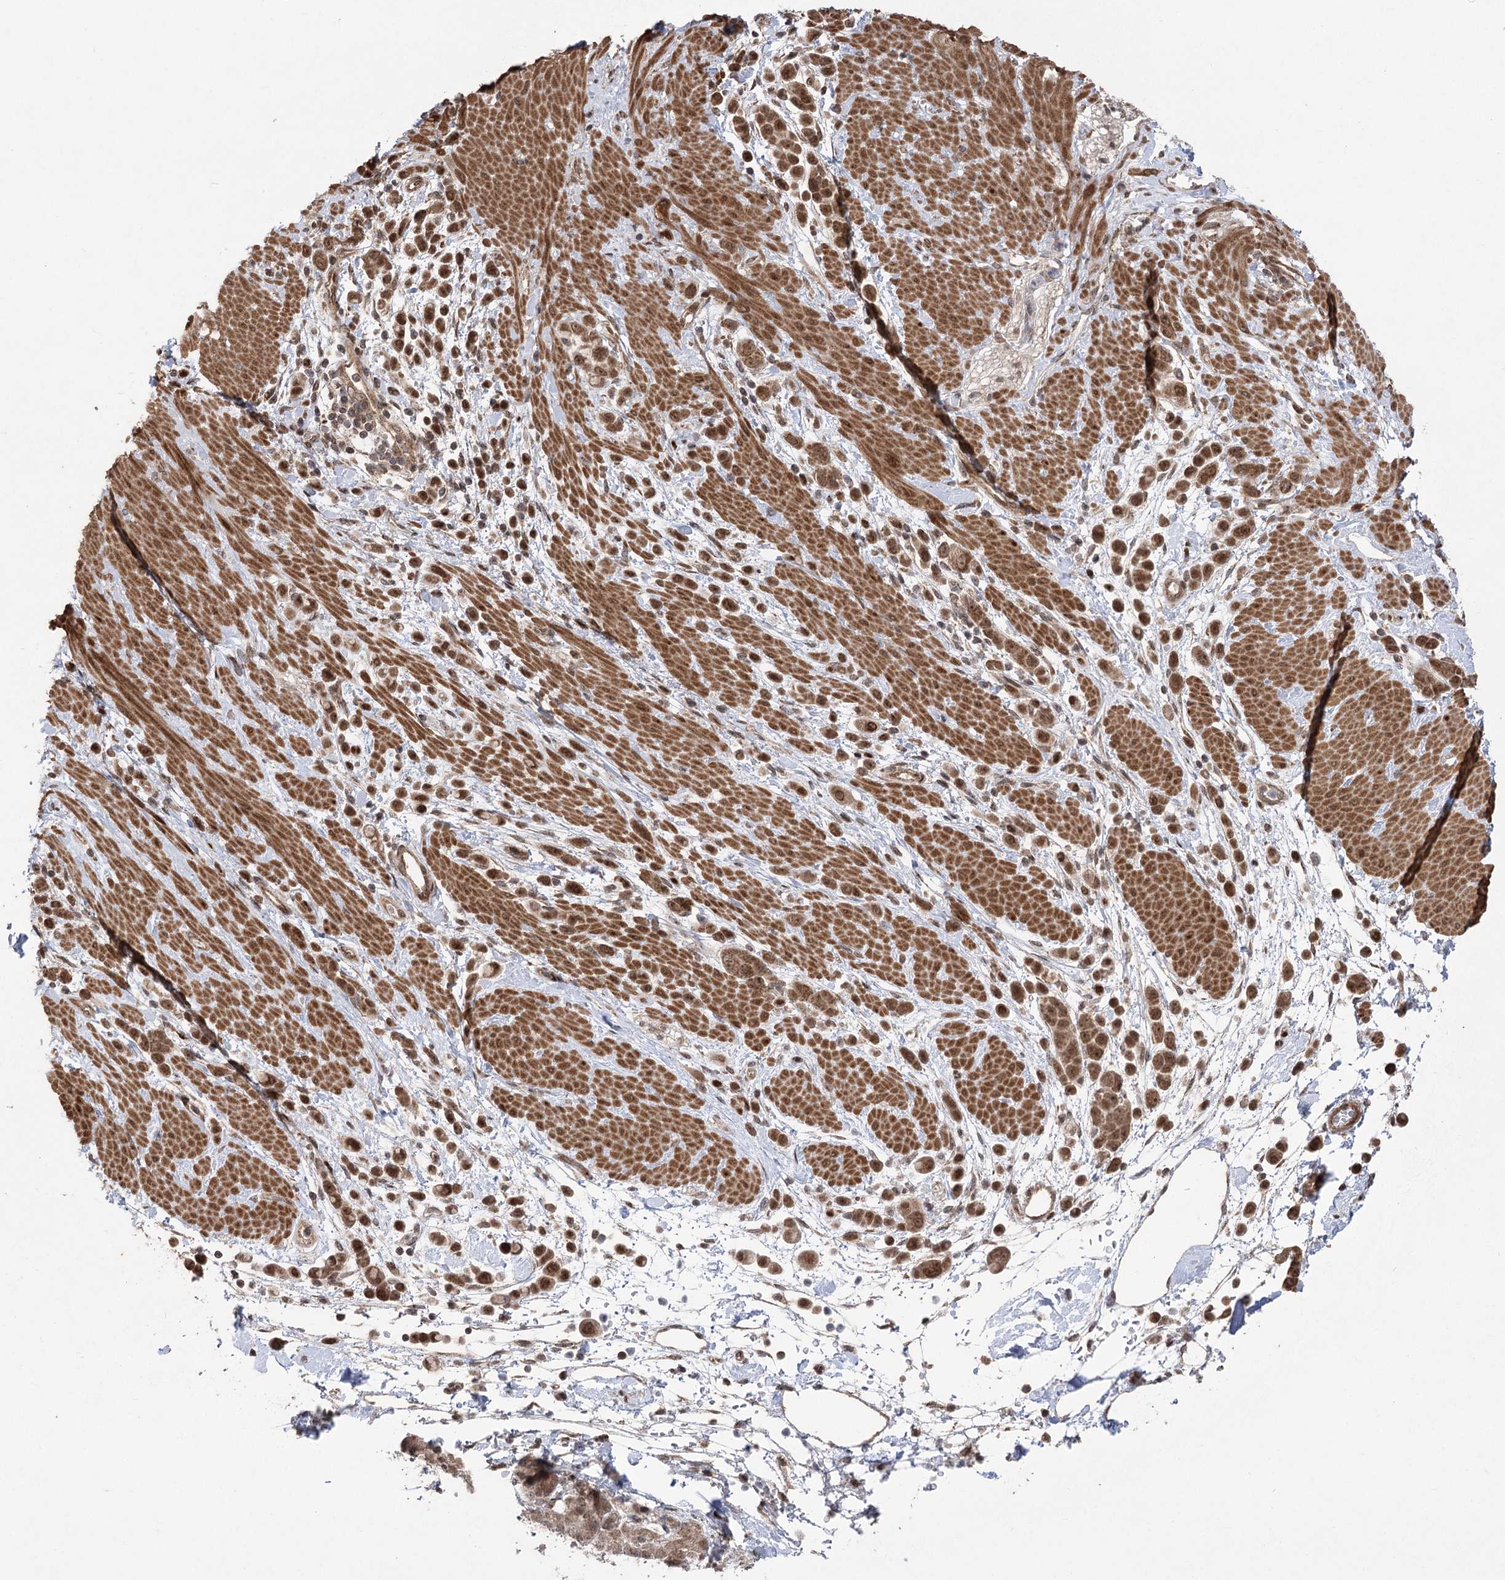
{"staining": {"intensity": "strong", "quantity": ">75%", "location": "cytoplasmic/membranous,nuclear"}, "tissue": "pancreatic cancer", "cell_type": "Tumor cells", "image_type": "cancer", "snomed": [{"axis": "morphology", "description": "Normal tissue, NOS"}, {"axis": "morphology", "description": "Adenocarcinoma, NOS"}, {"axis": "topography", "description": "Pancreas"}], "caption": "An IHC image of tumor tissue is shown. Protein staining in brown highlights strong cytoplasmic/membranous and nuclear positivity in pancreatic adenocarcinoma within tumor cells.", "gene": "TENM2", "patient": {"sex": "female", "age": 64}}